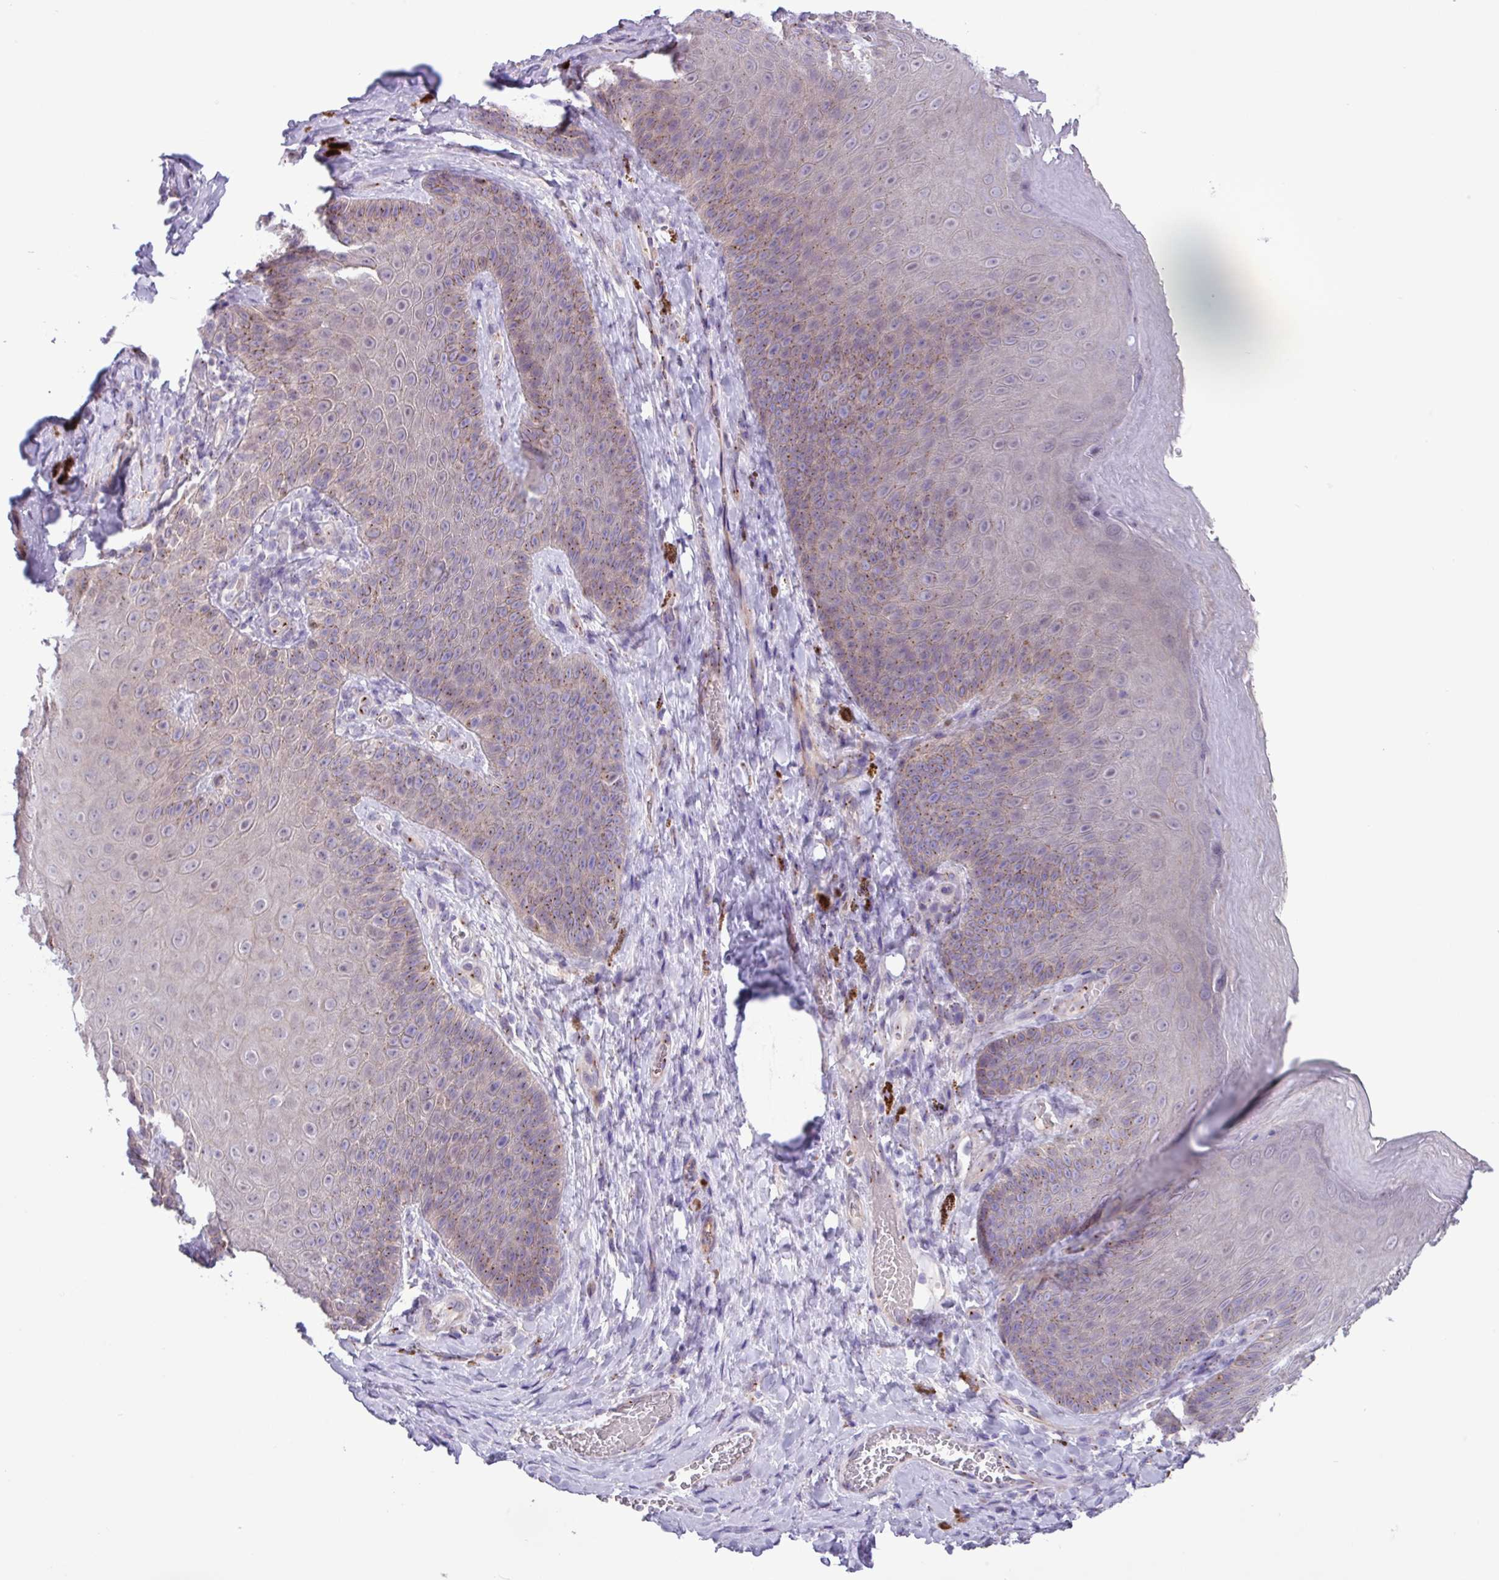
{"staining": {"intensity": "moderate", "quantity": "<25%", "location": "cytoplasmic/membranous"}, "tissue": "skin", "cell_type": "Epidermal cells", "image_type": "normal", "snomed": [{"axis": "morphology", "description": "Normal tissue, NOS"}, {"axis": "topography", "description": "Anal"}, {"axis": "topography", "description": "Peripheral nerve tissue"}], "caption": "Skin stained with IHC shows moderate cytoplasmic/membranous positivity in approximately <25% of epidermal cells. (Stains: DAB in brown, nuclei in blue, Microscopy: brightfield microscopy at high magnification).", "gene": "SPINK8", "patient": {"sex": "male", "age": 53}}